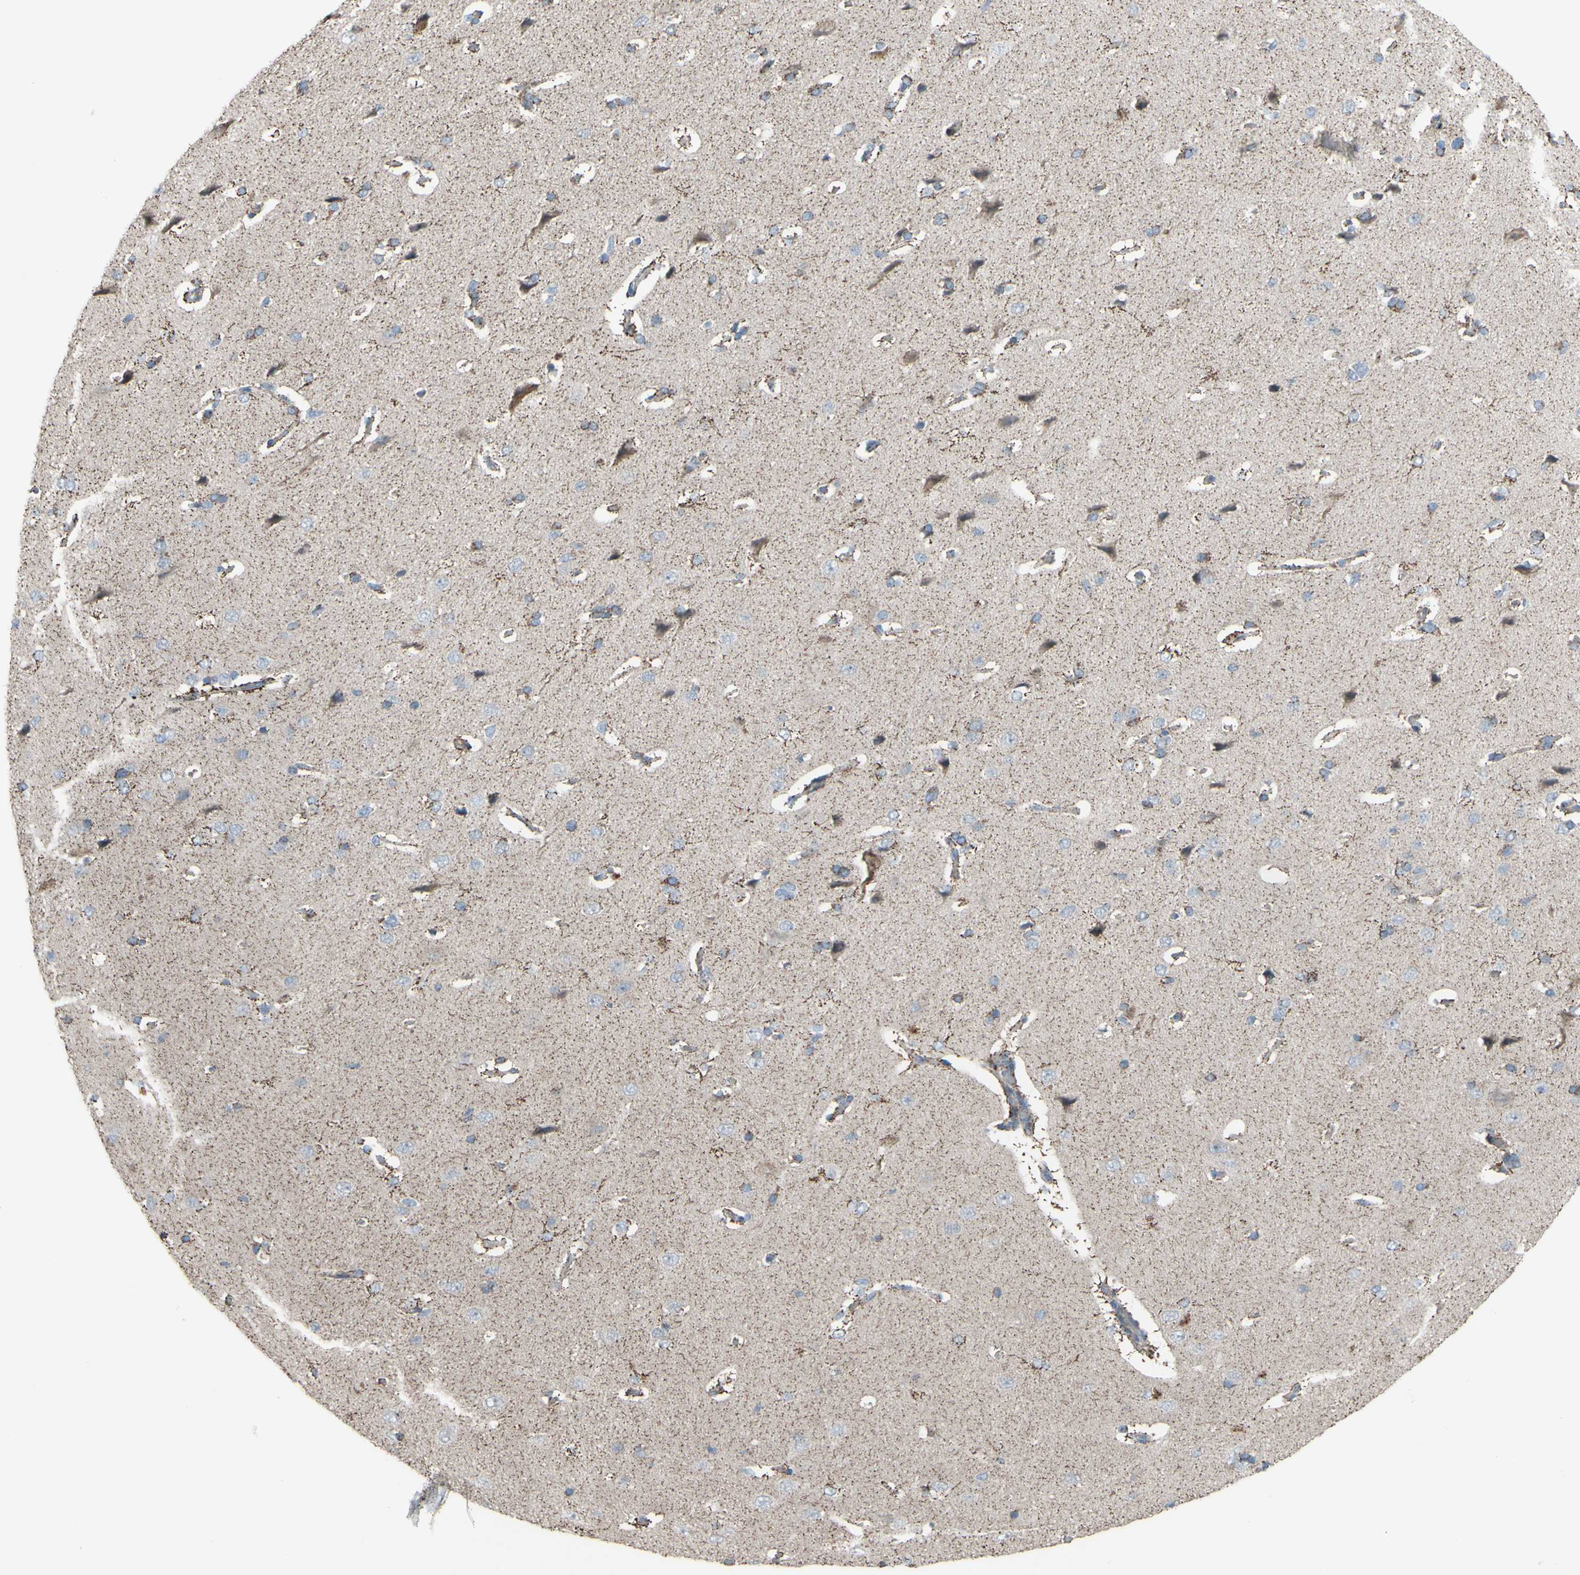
{"staining": {"intensity": "negative", "quantity": "none", "location": "none"}, "tissue": "cerebral cortex", "cell_type": "Endothelial cells", "image_type": "normal", "snomed": [{"axis": "morphology", "description": "Normal tissue, NOS"}, {"axis": "topography", "description": "Cerebral cortex"}], "caption": "Immunohistochemical staining of normal cerebral cortex displays no significant expression in endothelial cells.", "gene": "GLT8D1", "patient": {"sex": "male", "age": 62}}